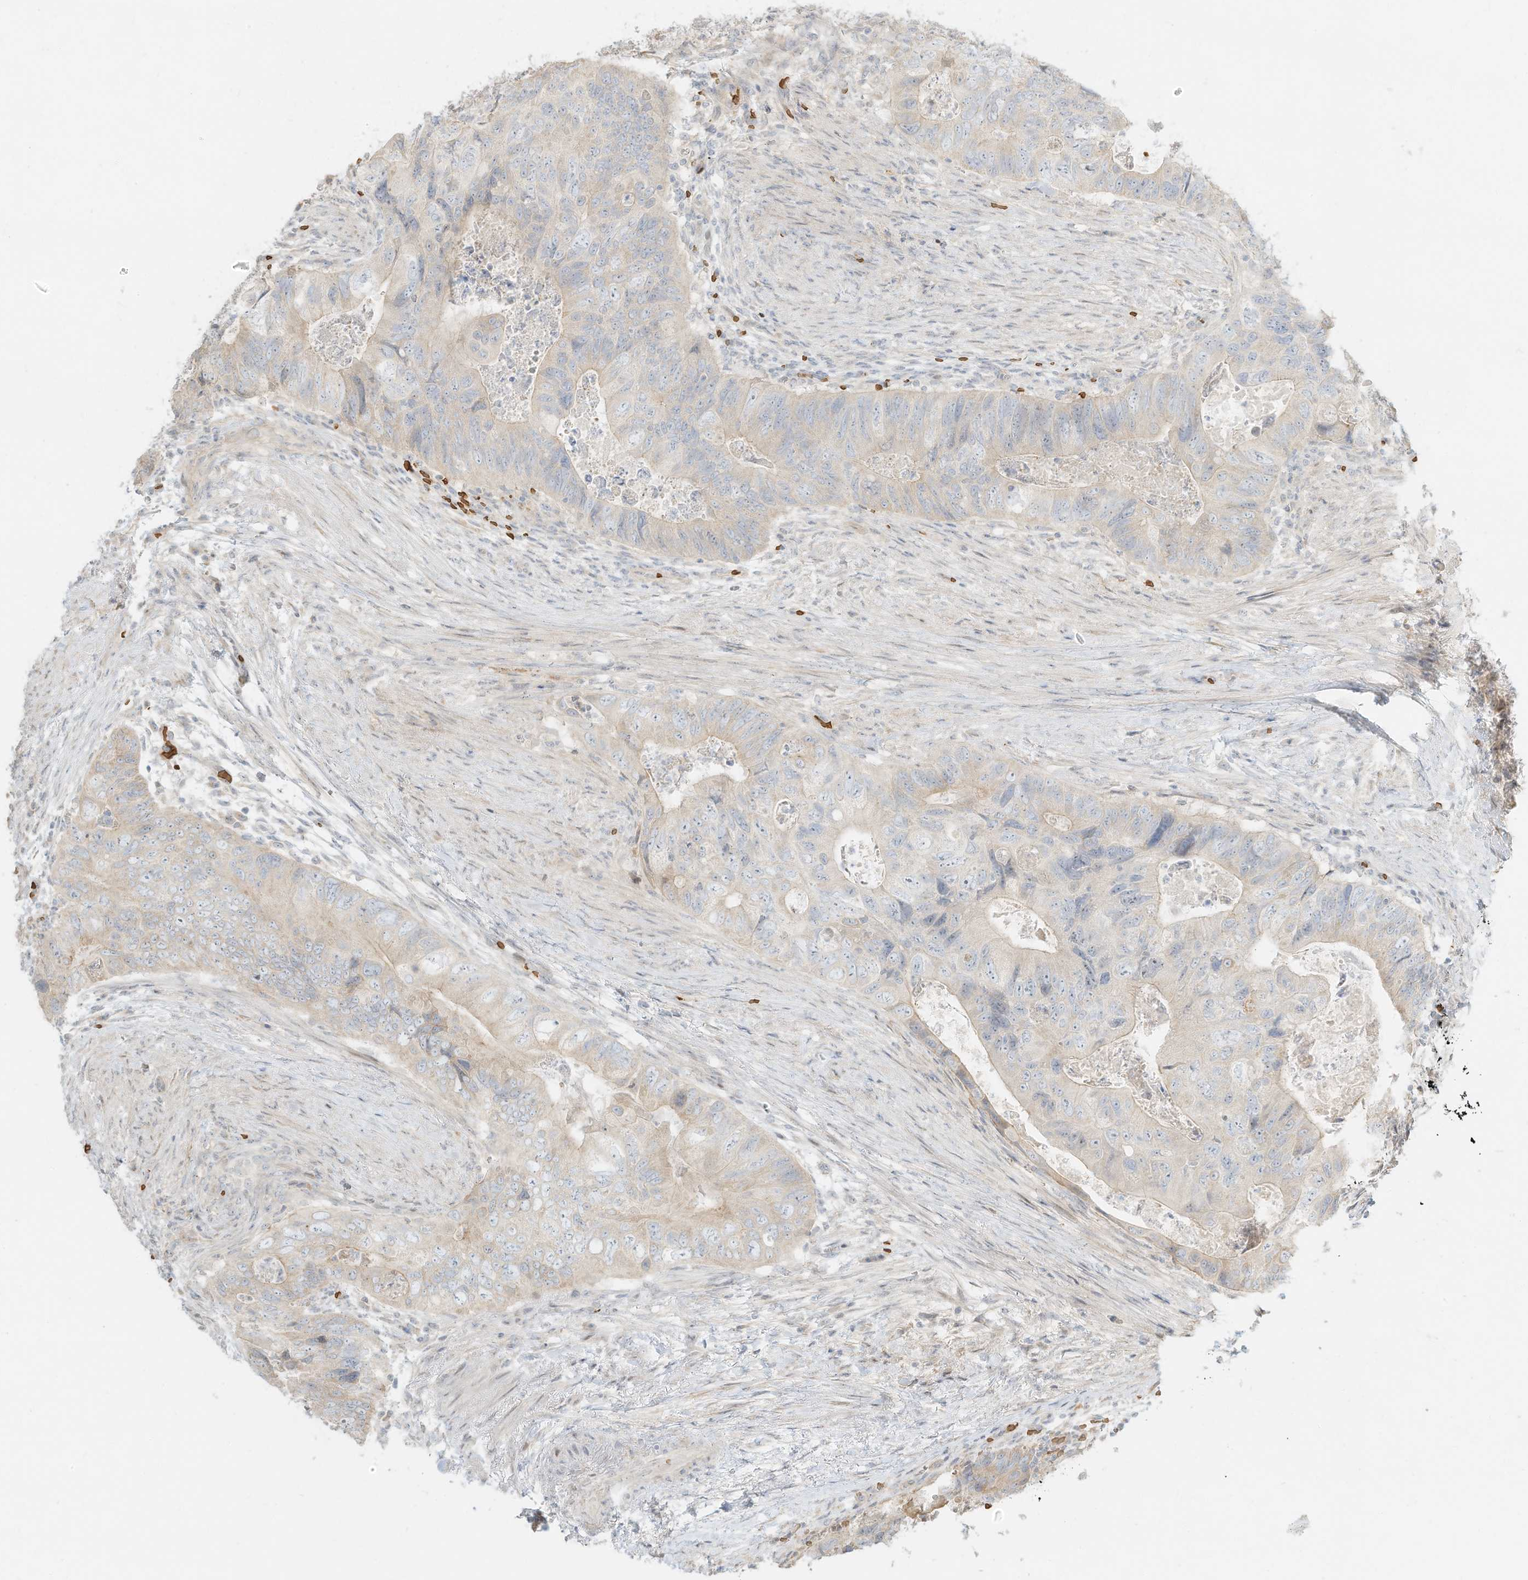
{"staining": {"intensity": "negative", "quantity": "none", "location": "none"}, "tissue": "colorectal cancer", "cell_type": "Tumor cells", "image_type": "cancer", "snomed": [{"axis": "morphology", "description": "Adenocarcinoma, NOS"}, {"axis": "topography", "description": "Rectum"}], "caption": "Tumor cells show no significant protein expression in colorectal cancer (adenocarcinoma).", "gene": "OFD1", "patient": {"sex": "male", "age": 63}}